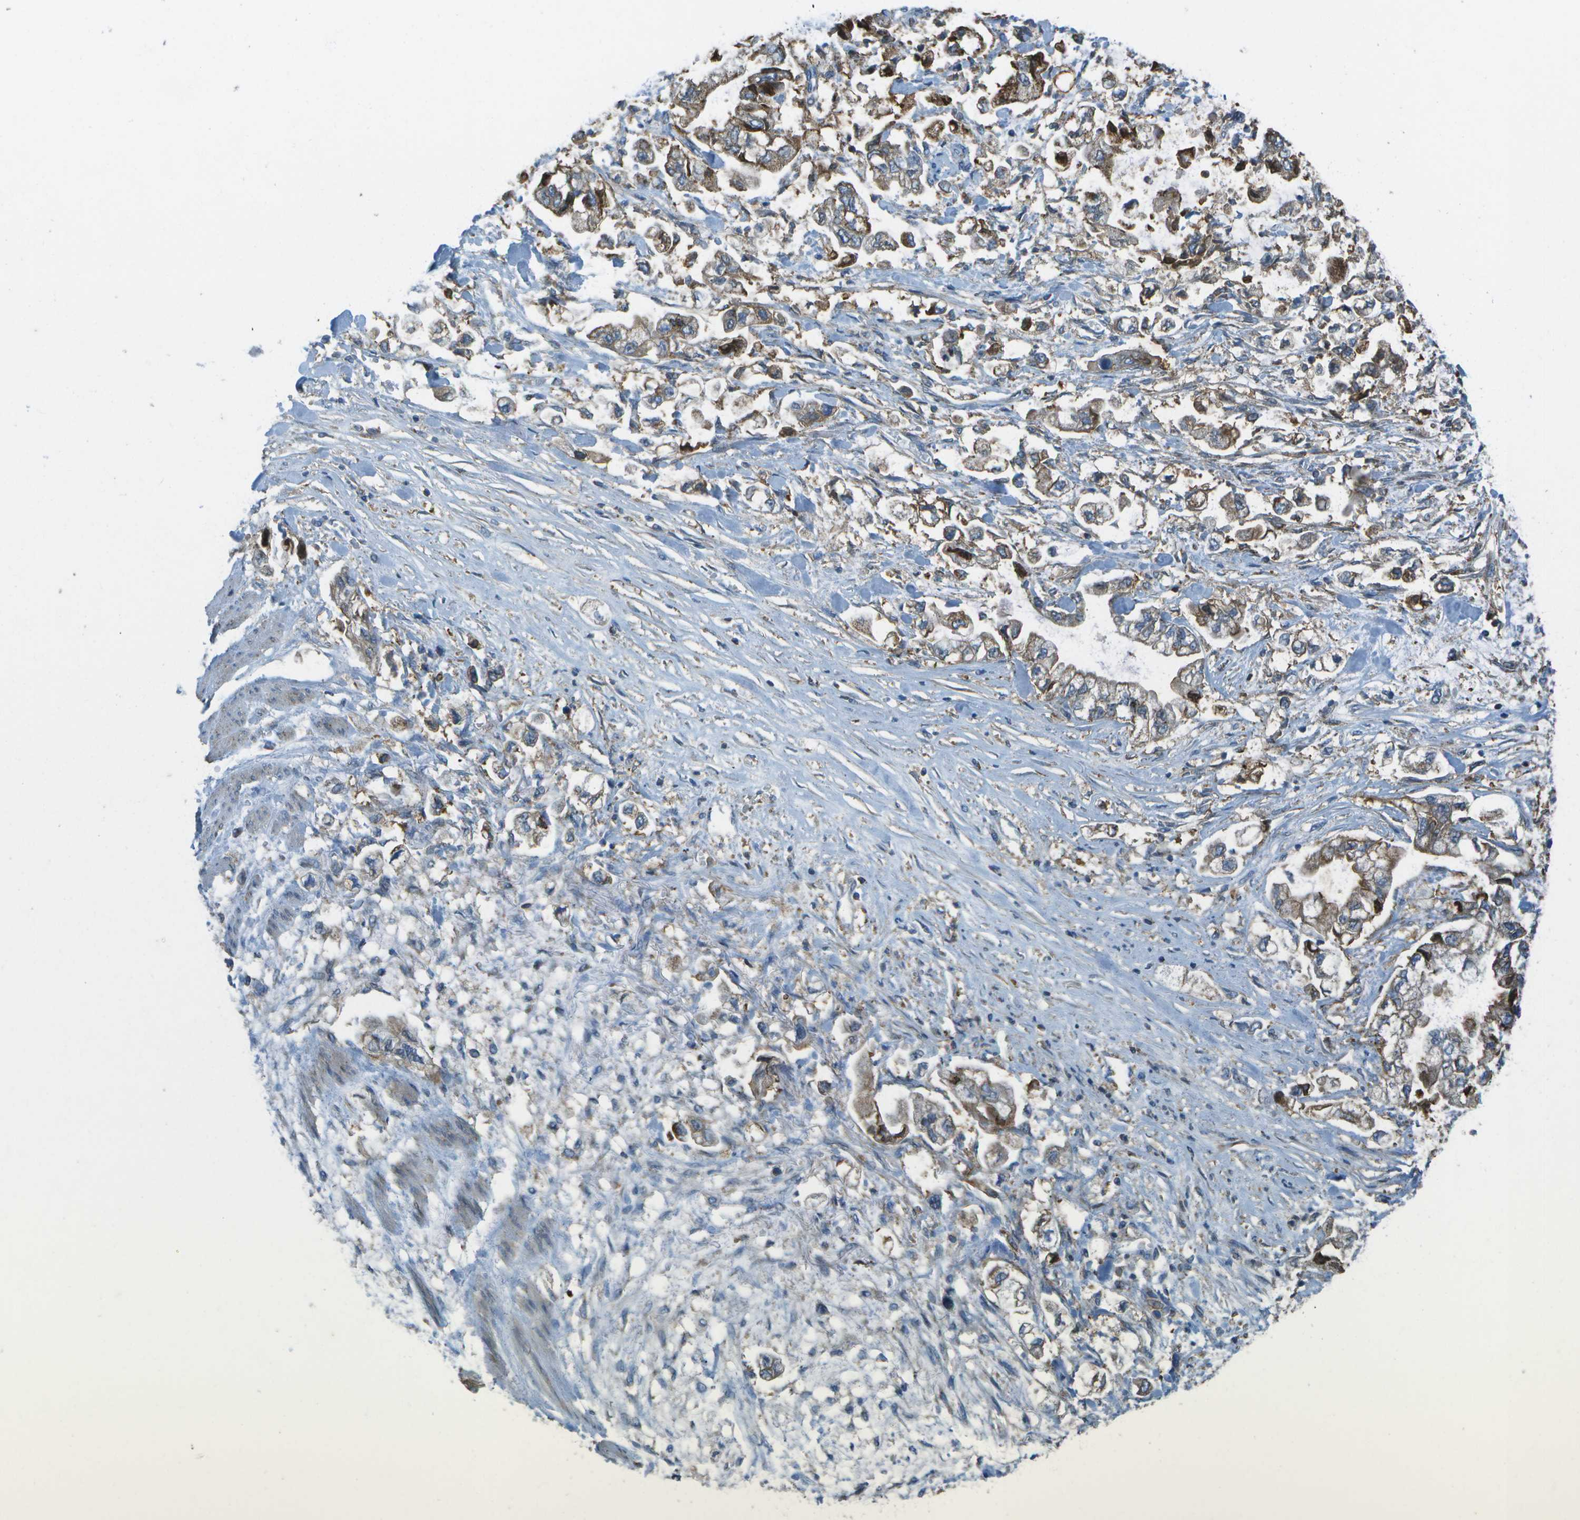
{"staining": {"intensity": "moderate", "quantity": "25%-75%", "location": "cytoplasmic/membranous"}, "tissue": "stomach cancer", "cell_type": "Tumor cells", "image_type": "cancer", "snomed": [{"axis": "morphology", "description": "Normal tissue, NOS"}, {"axis": "morphology", "description": "Adenocarcinoma, NOS"}, {"axis": "topography", "description": "Stomach"}], "caption": "Protein staining by immunohistochemistry demonstrates moderate cytoplasmic/membranous positivity in about 25%-75% of tumor cells in stomach cancer (adenocarcinoma).", "gene": "LRRC66", "patient": {"sex": "male", "age": 62}}